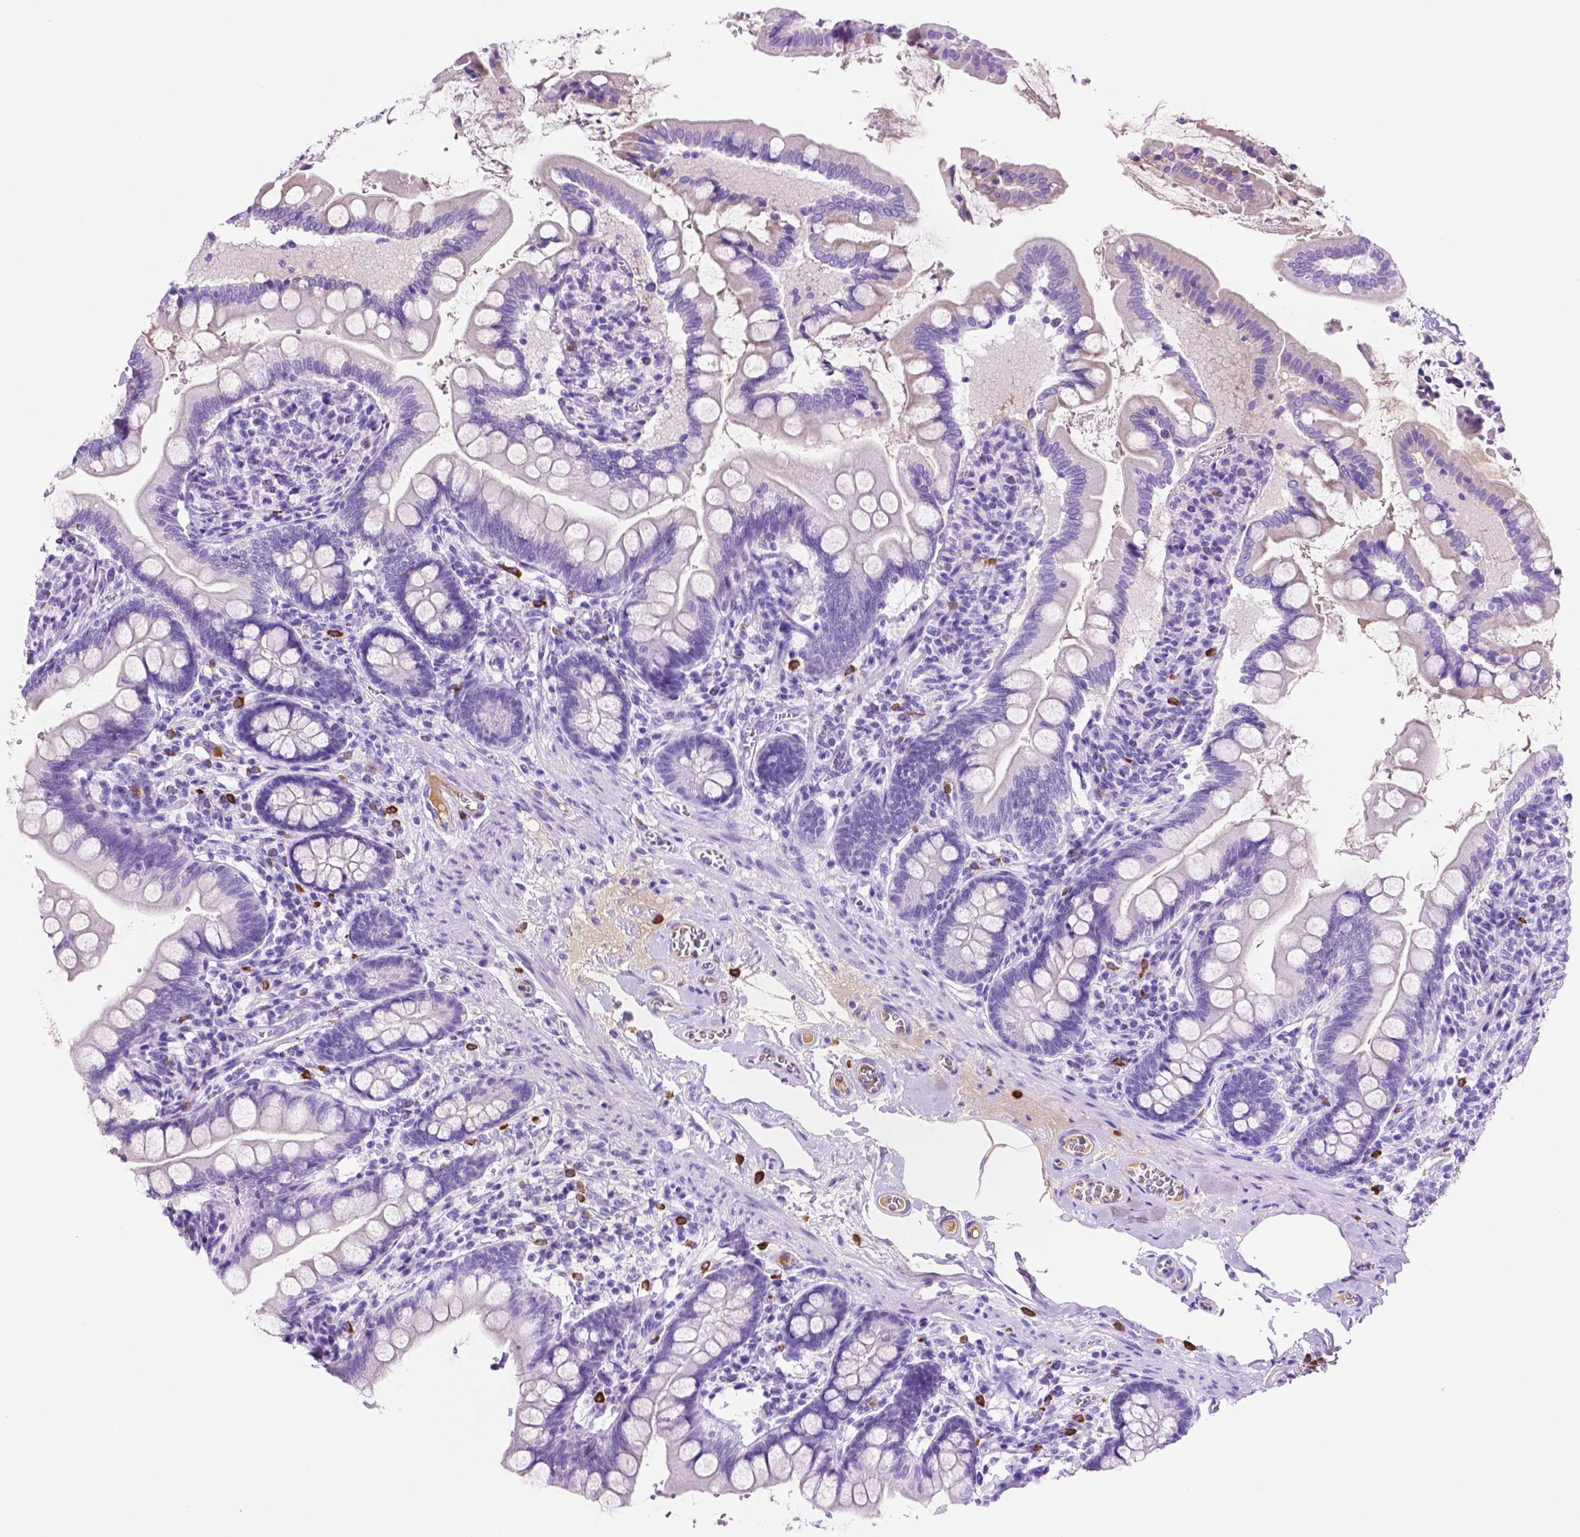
{"staining": {"intensity": "negative", "quantity": "none", "location": "none"}, "tissue": "small intestine", "cell_type": "Glandular cells", "image_type": "normal", "snomed": [{"axis": "morphology", "description": "Normal tissue, NOS"}, {"axis": "topography", "description": "Small intestine"}], "caption": "DAB (3,3'-diaminobenzidine) immunohistochemical staining of benign human small intestine demonstrates no significant positivity in glandular cells.", "gene": "FOXB2", "patient": {"sex": "female", "age": 56}}